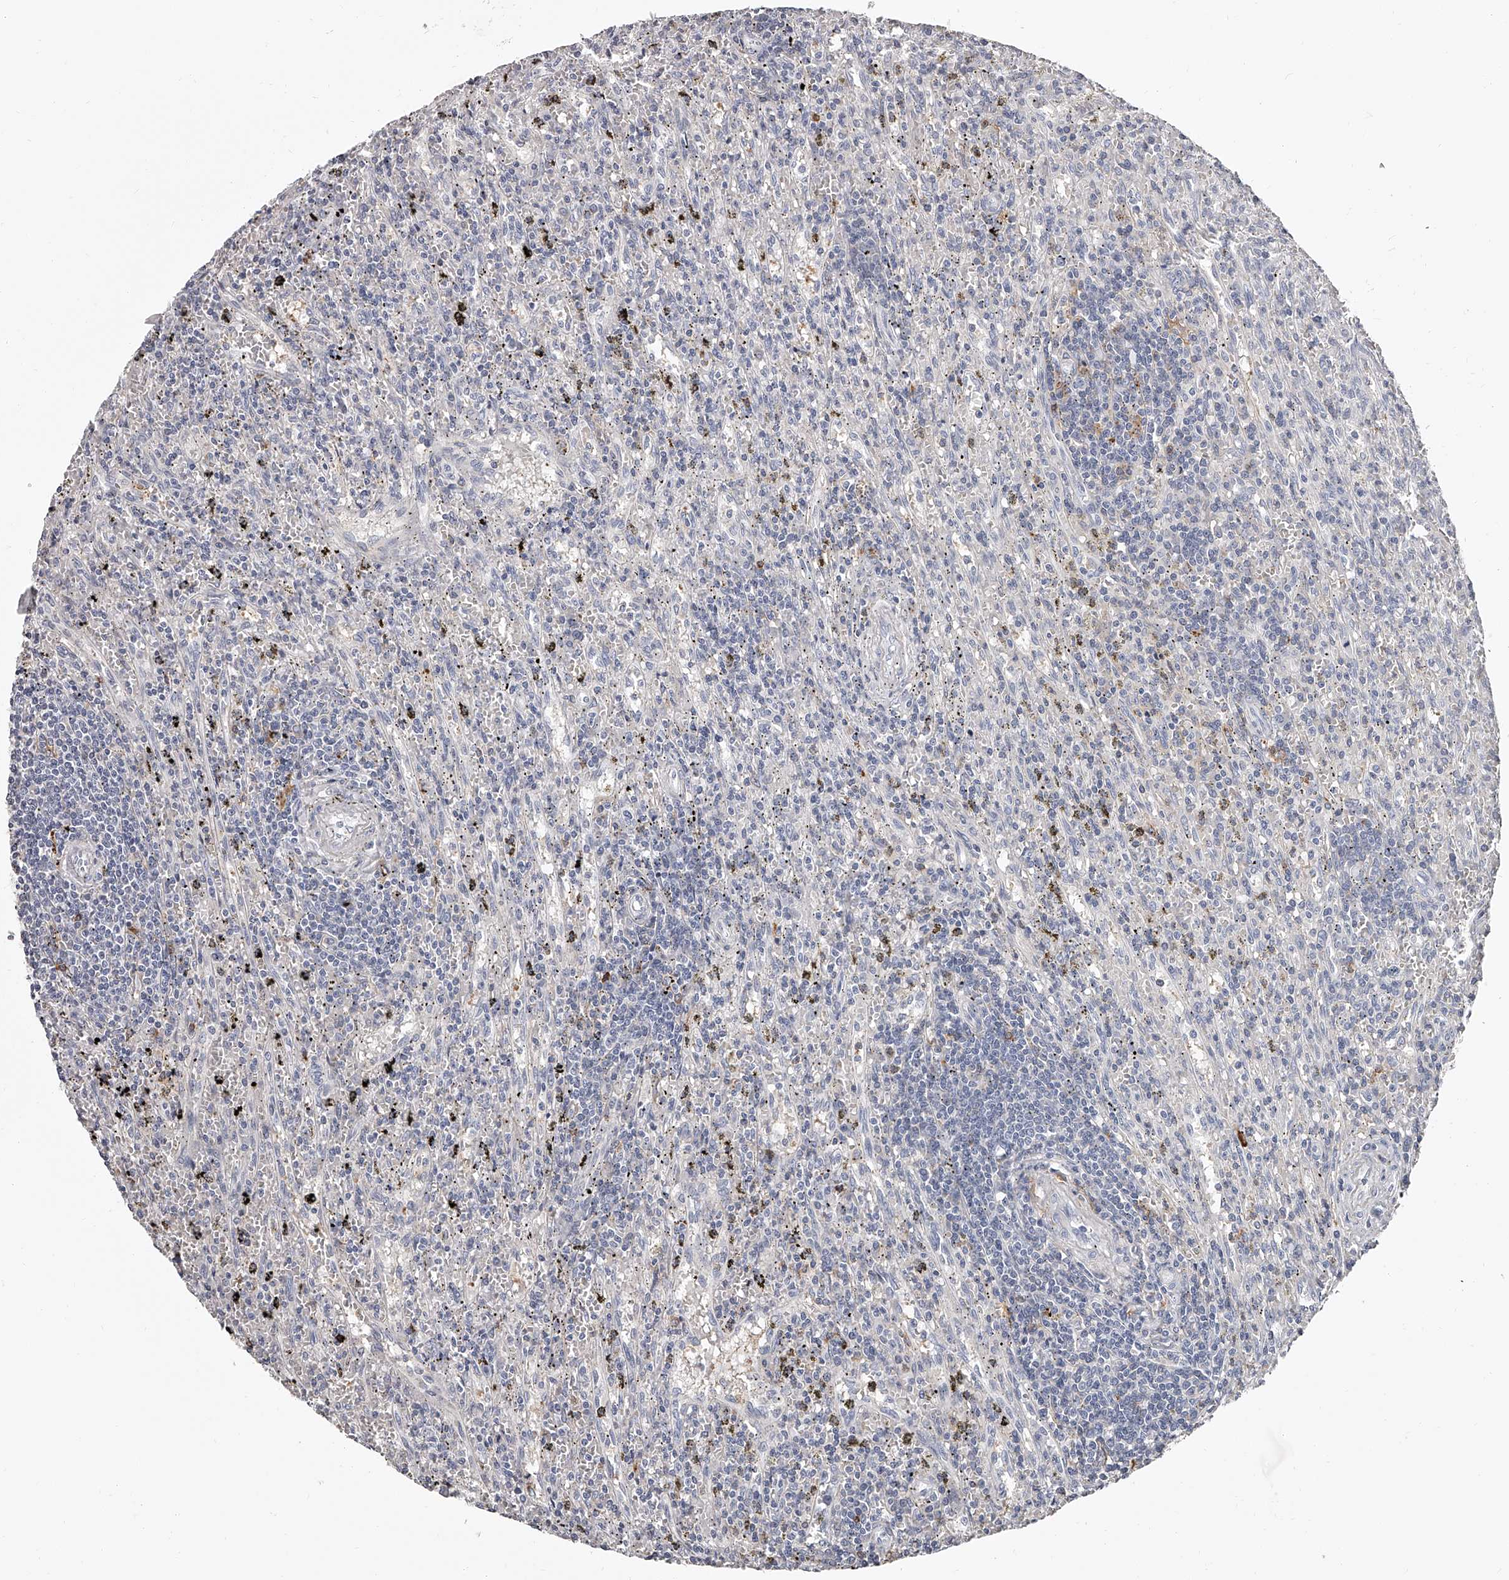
{"staining": {"intensity": "negative", "quantity": "none", "location": "none"}, "tissue": "lymphoma", "cell_type": "Tumor cells", "image_type": "cancer", "snomed": [{"axis": "morphology", "description": "Malignant lymphoma, non-Hodgkin's type, Low grade"}, {"axis": "topography", "description": "Spleen"}], "caption": "The IHC photomicrograph has no significant positivity in tumor cells of malignant lymphoma, non-Hodgkin's type (low-grade) tissue.", "gene": "PACSIN1", "patient": {"sex": "male", "age": 76}}